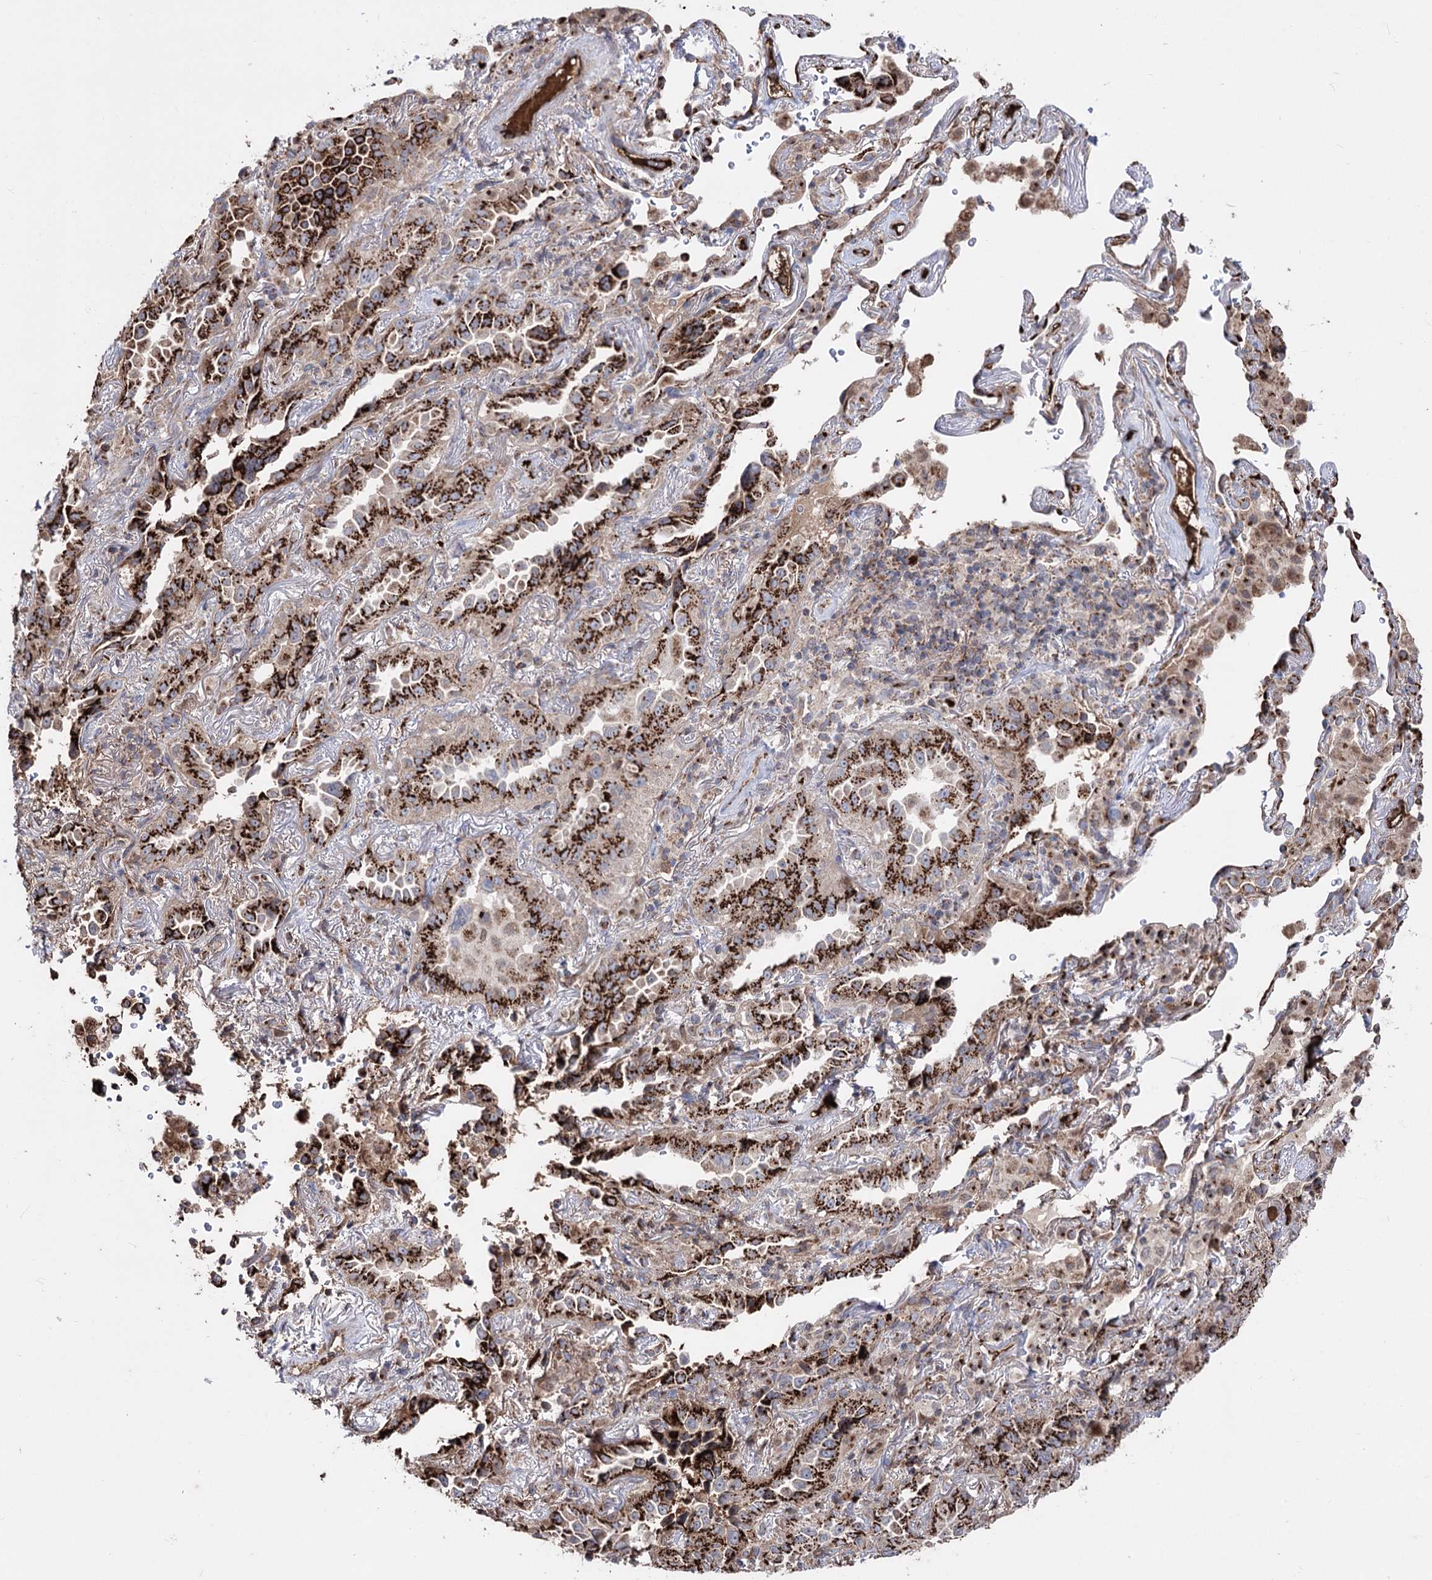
{"staining": {"intensity": "strong", "quantity": ">75%", "location": "cytoplasmic/membranous"}, "tissue": "lung cancer", "cell_type": "Tumor cells", "image_type": "cancer", "snomed": [{"axis": "morphology", "description": "Adenocarcinoma, NOS"}, {"axis": "topography", "description": "Lung"}], "caption": "Protein positivity by immunohistochemistry displays strong cytoplasmic/membranous positivity in about >75% of tumor cells in lung adenocarcinoma.", "gene": "ARHGAP20", "patient": {"sex": "female", "age": 69}}